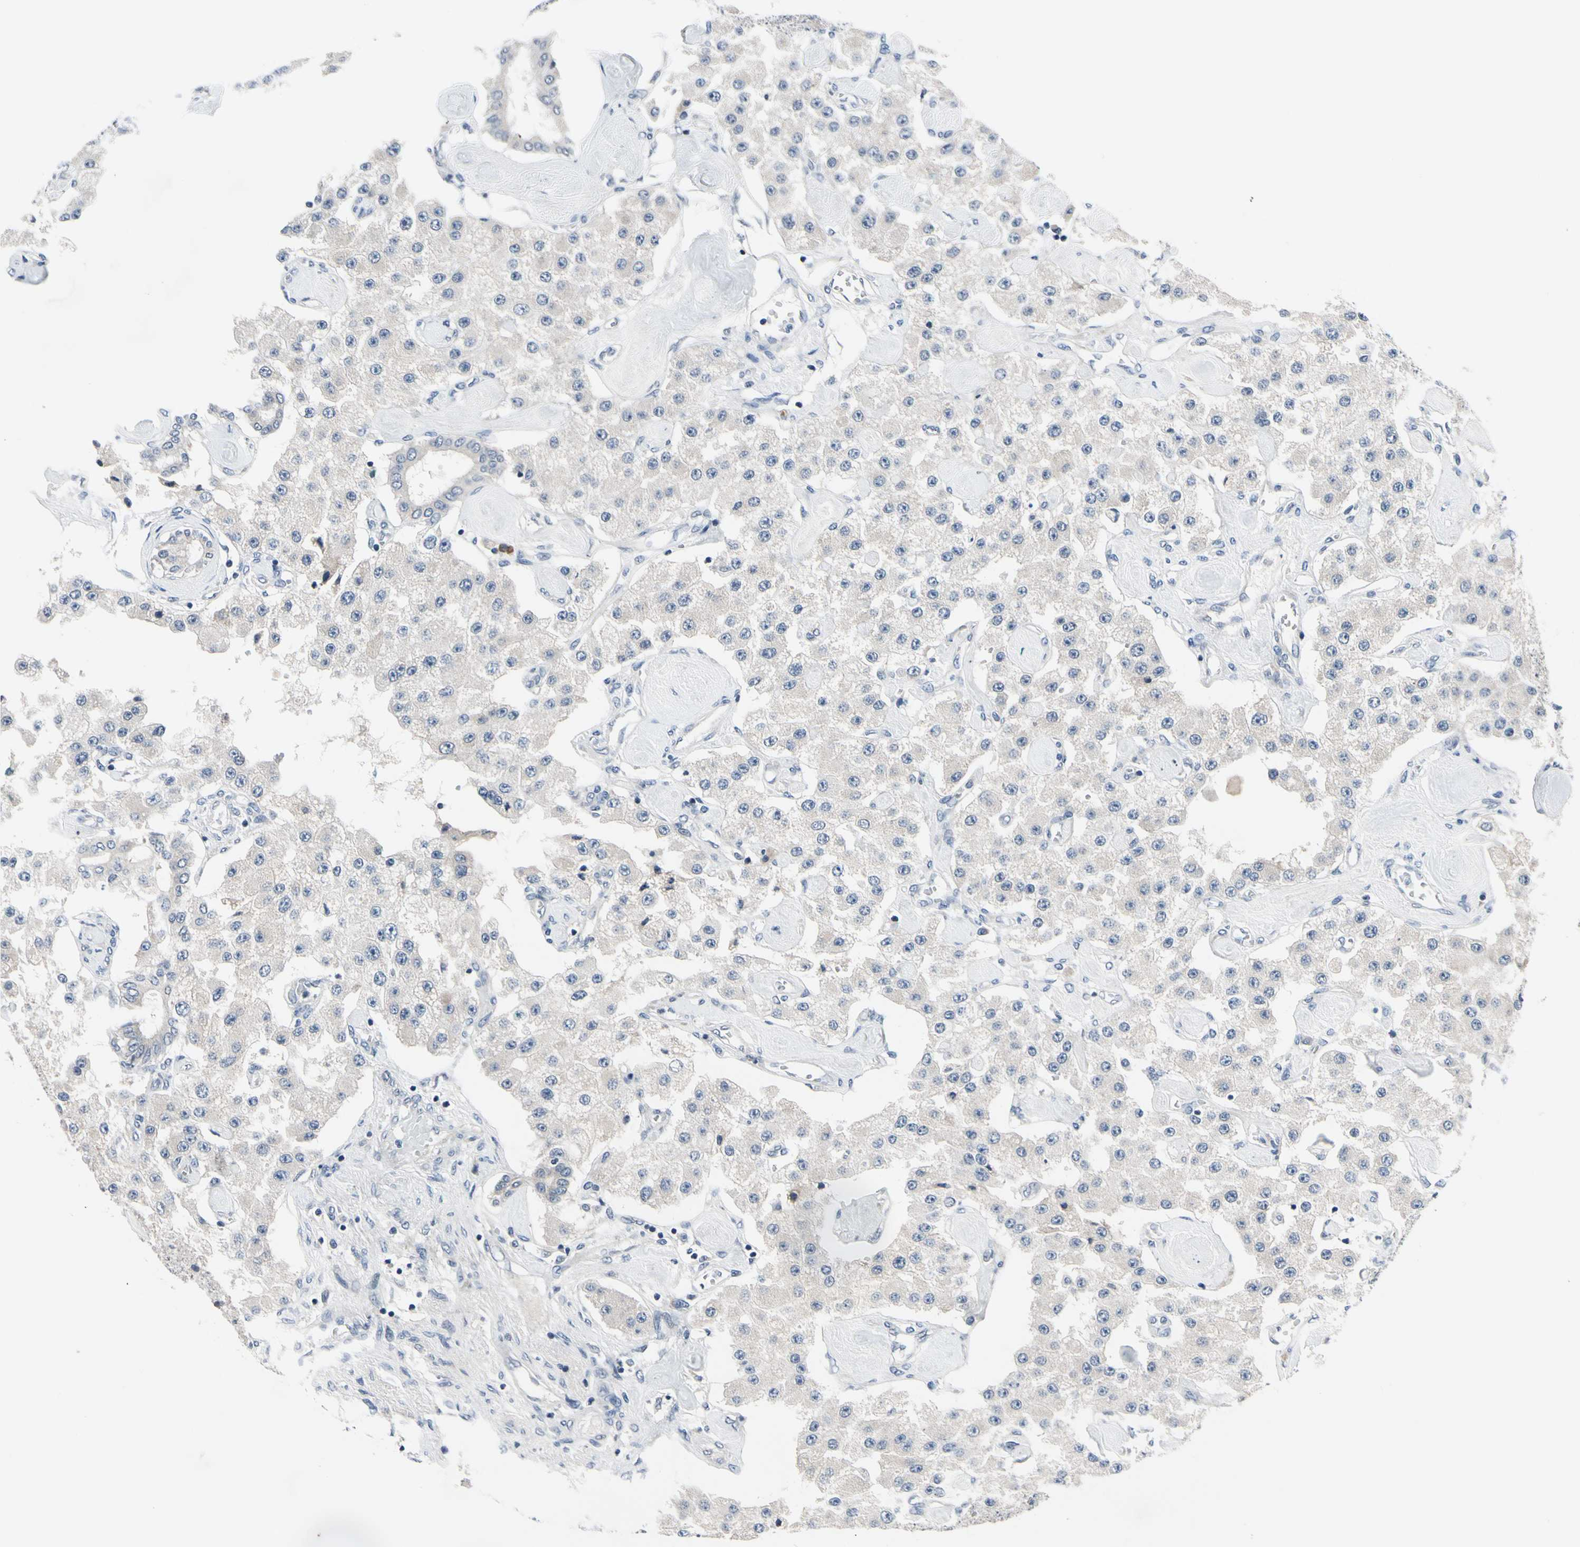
{"staining": {"intensity": "negative", "quantity": "none", "location": "none"}, "tissue": "carcinoid", "cell_type": "Tumor cells", "image_type": "cancer", "snomed": [{"axis": "morphology", "description": "Carcinoid, malignant, NOS"}, {"axis": "topography", "description": "Pancreas"}], "caption": "An image of human carcinoid (malignant) is negative for staining in tumor cells. (IHC, brightfield microscopy, high magnification).", "gene": "SELENOK", "patient": {"sex": "male", "age": 41}}